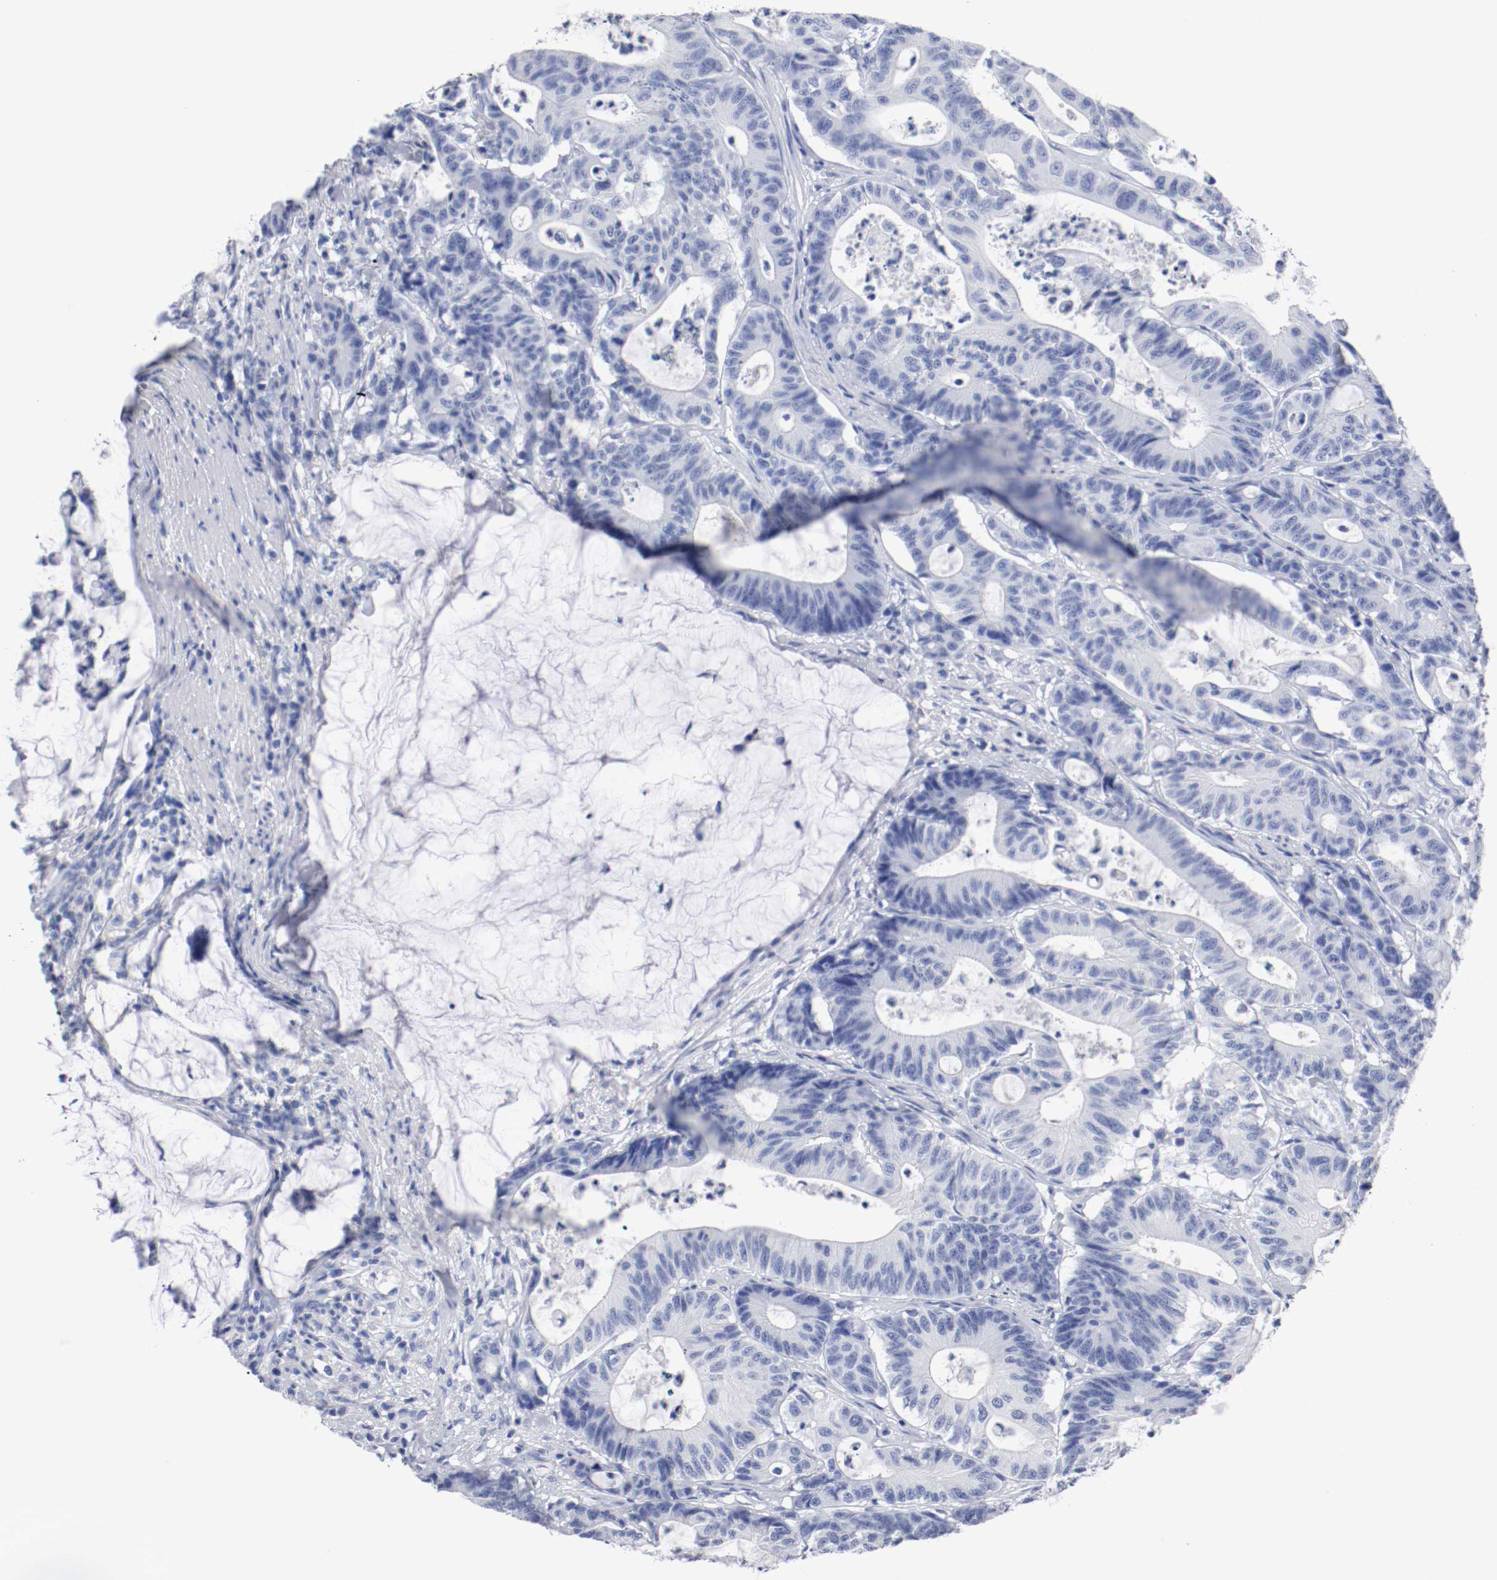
{"staining": {"intensity": "negative", "quantity": "none", "location": "none"}, "tissue": "colorectal cancer", "cell_type": "Tumor cells", "image_type": "cancer", "snomed": [{"axis": "morphology", "description": "Adenocarcinoma, NOS"}, {"axis": "topography", "description": "Colon"}], "caption": "This is an IHC histopathology image of human adenocarcinoma (colorectal). There is no expression in tumor cells.", "gene": "GAD1", "patient": {"sex": "female", "age": 84}}